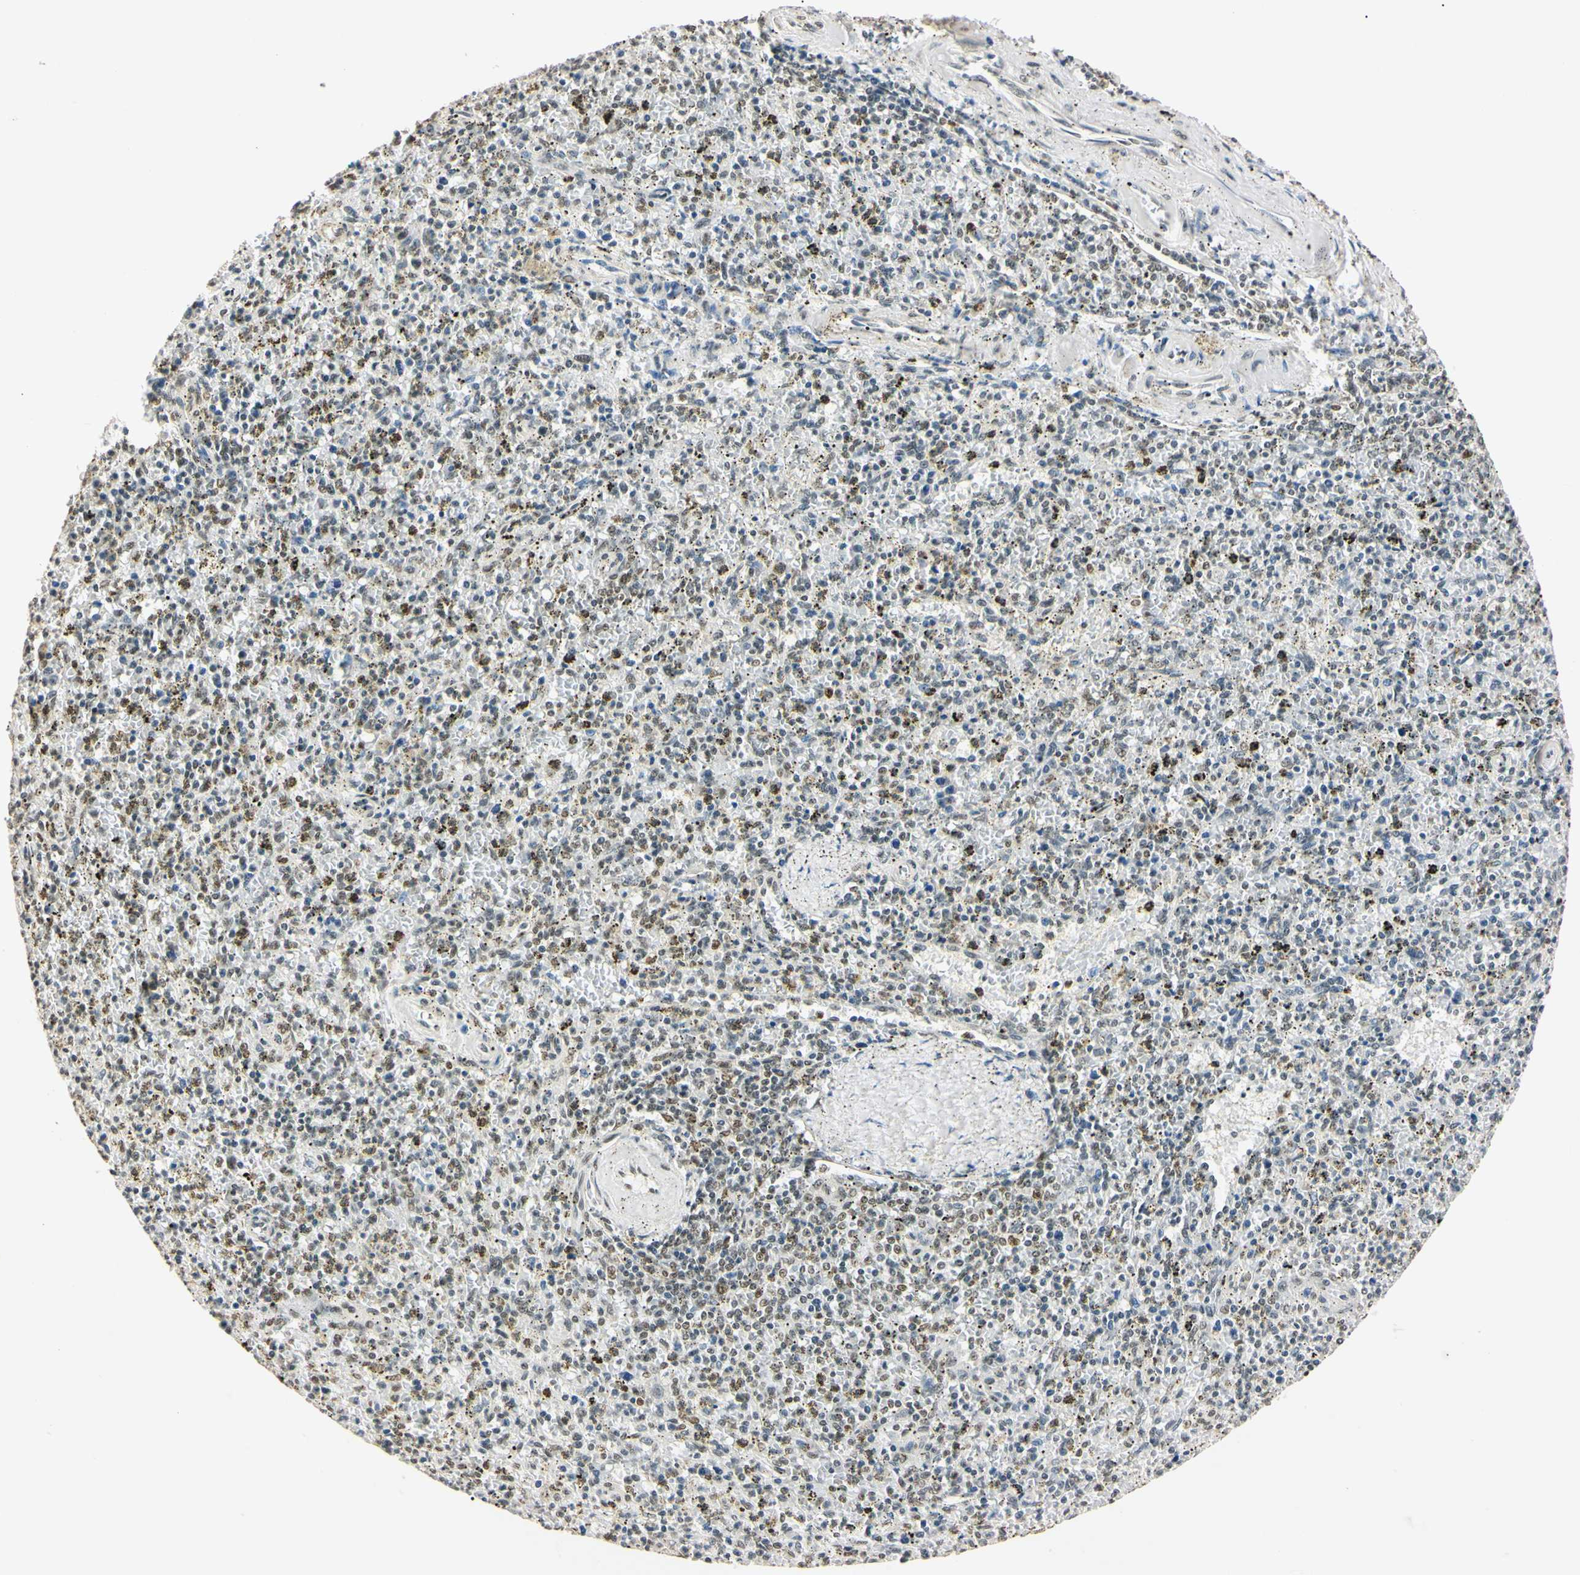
{"staining": {"intensity": "moderate", "quantity": ">75%", "location": "nuclear"}, "tissue": "spleen", "cell_type": "Cells in red pulp", "image_type": "normal", "snomed": [{"axis": "morphology", "description": "Normal tissue, NOS"}, {"axis": "topography", "description": "Spleen"}], "caption": "Immunohistochemistry (IHC) staining of normal spleen, which demonstrates medium levels of moderate nuclear staining in approximately >75% of cells in red pulp indicating moderate nuclear protein staining. The staining was performed using DAB (3,3'-diaminobenzidine) (brown) for protein detection and nuclei were counterstained in hematoxylin (blue).", "gene": "SMARCA5", "patient": {"sex": "male", "age": 72}}